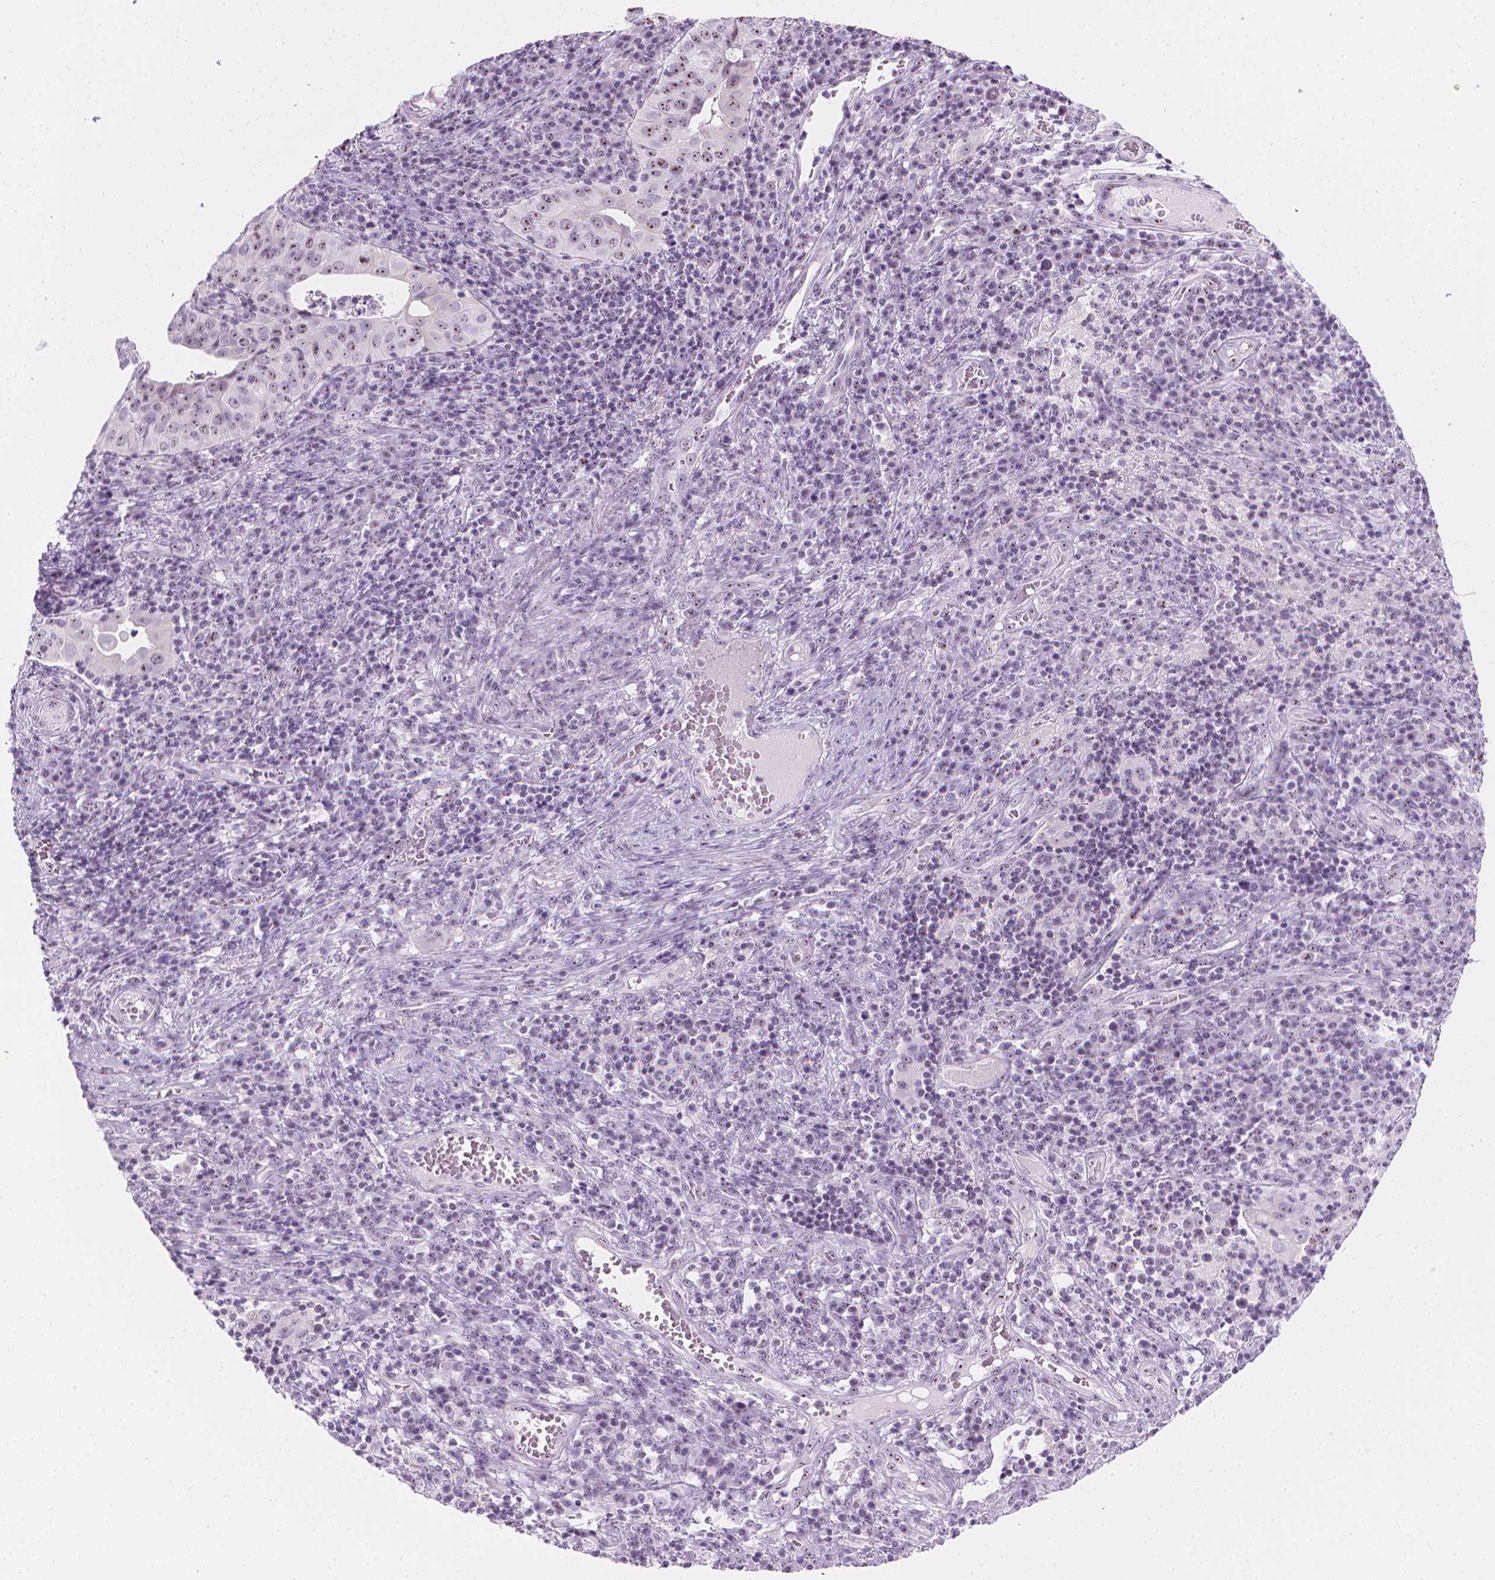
{"staining": {"intensity": "moderate", "quantity": "25%-75%", "location": "nuclear"}, "tissue": "cervical cancer", "cell_type": "Tumor cells", "image_type": "cancer", "snomed": [{"axis": "morphology", "description": "Squamous cell carcinoma, NOS"}, {"axis": "topography", "description": "Cervix"}], "caption": "Tumor cells demonstrate moderate nuclear positivity in approximately 25%-75% of cells in cervical cancer (squamous cell carcinoma).", "gene": "NOL7", "patient": {"sex": "female", "age": 39}}